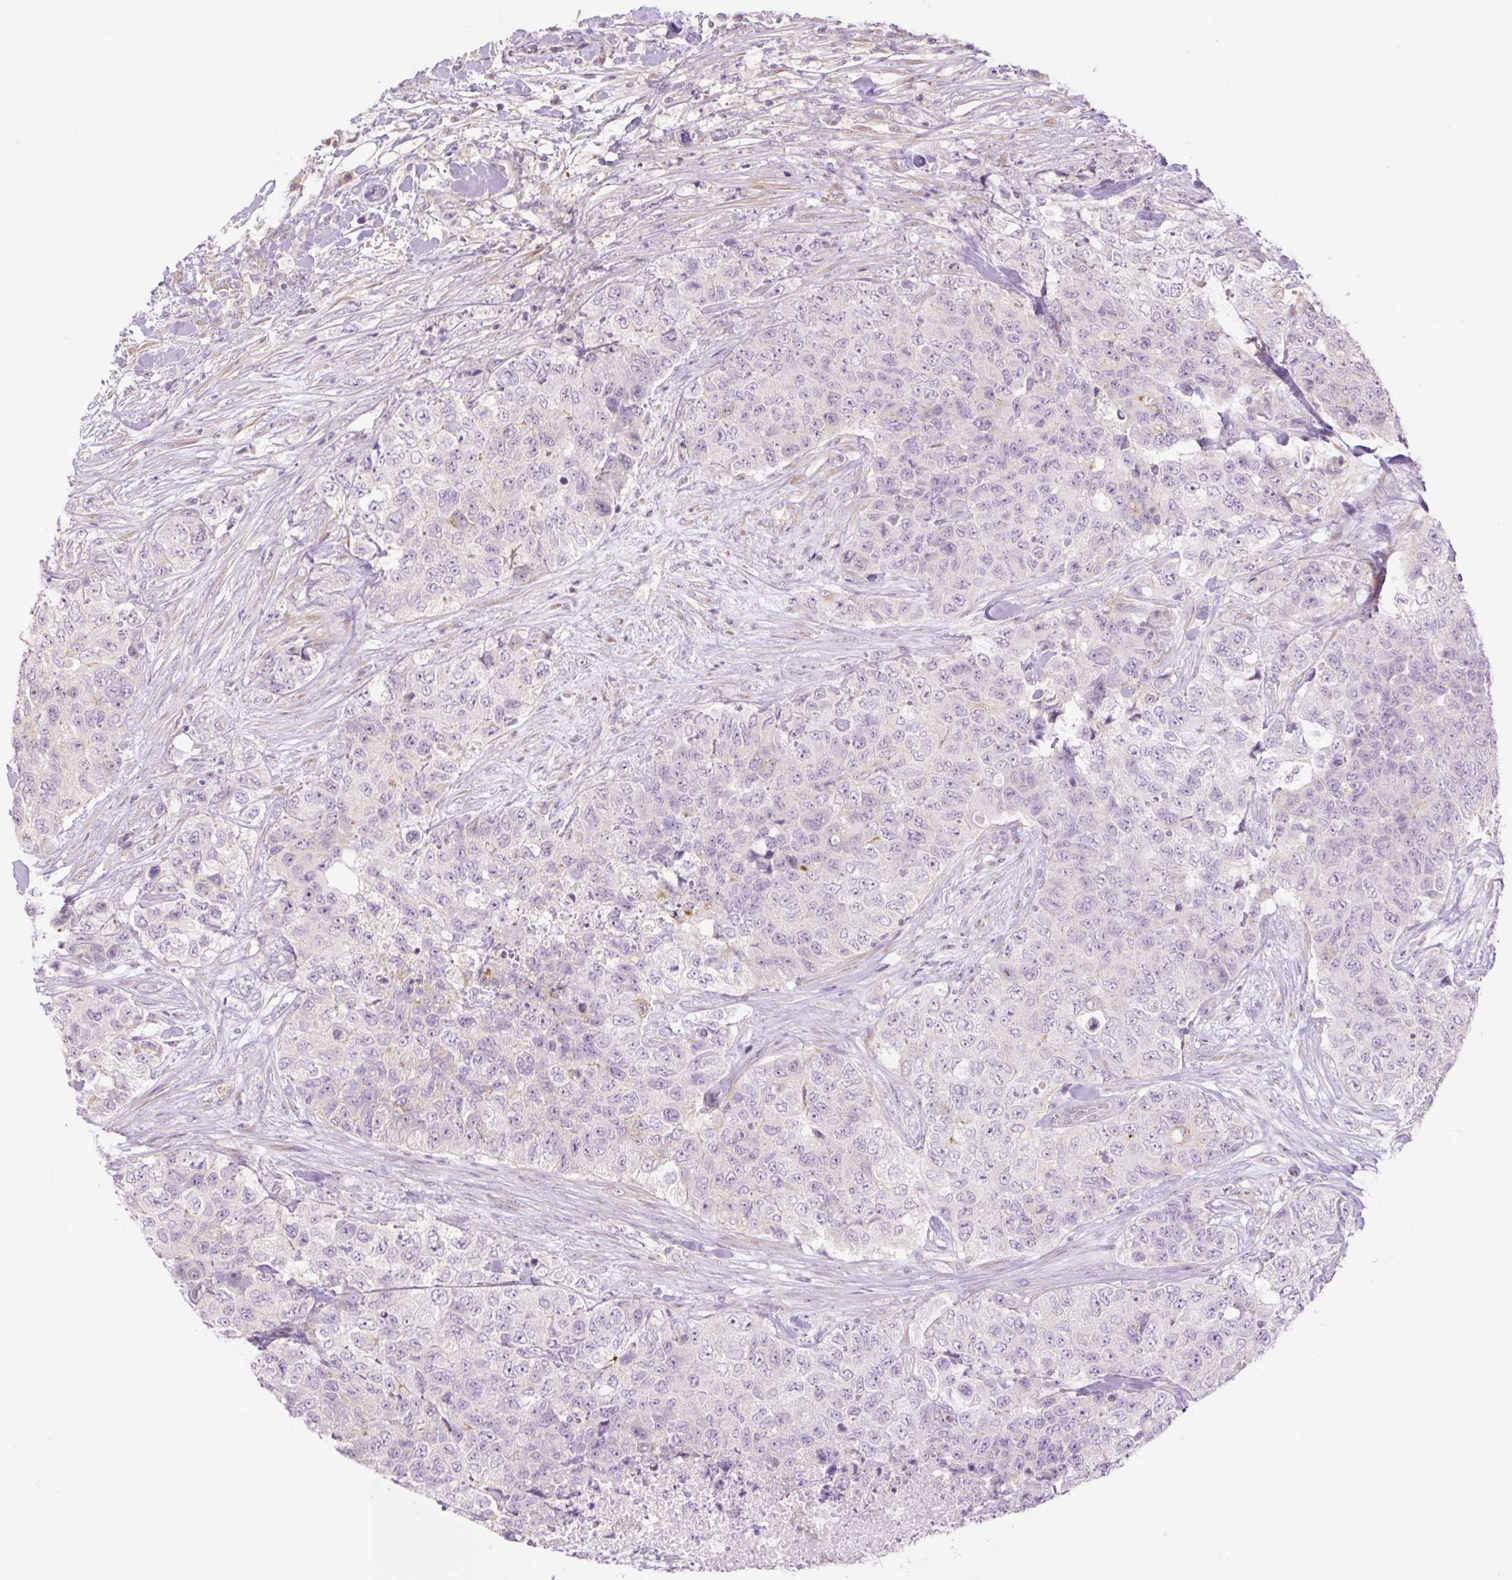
{"staining": {"intensity": "negative", "quantity": "none", "location": "none"}, "tissue": "urothelial cancer", "cell_type": "Tumor cells", "image_type": "cancer", "snomed": [{"axis": "morphology", "description": "Urothelial carcinoma, High grade"}, {"axis": "topography", "description": "Urinary bladder"}], "caption": "Urothelial carcinoma (high-grade) stained for a protein using IHC shows no expression tumor cells.", "gene": "GRID2", "patient": {"sex": "female", "age": 78}}